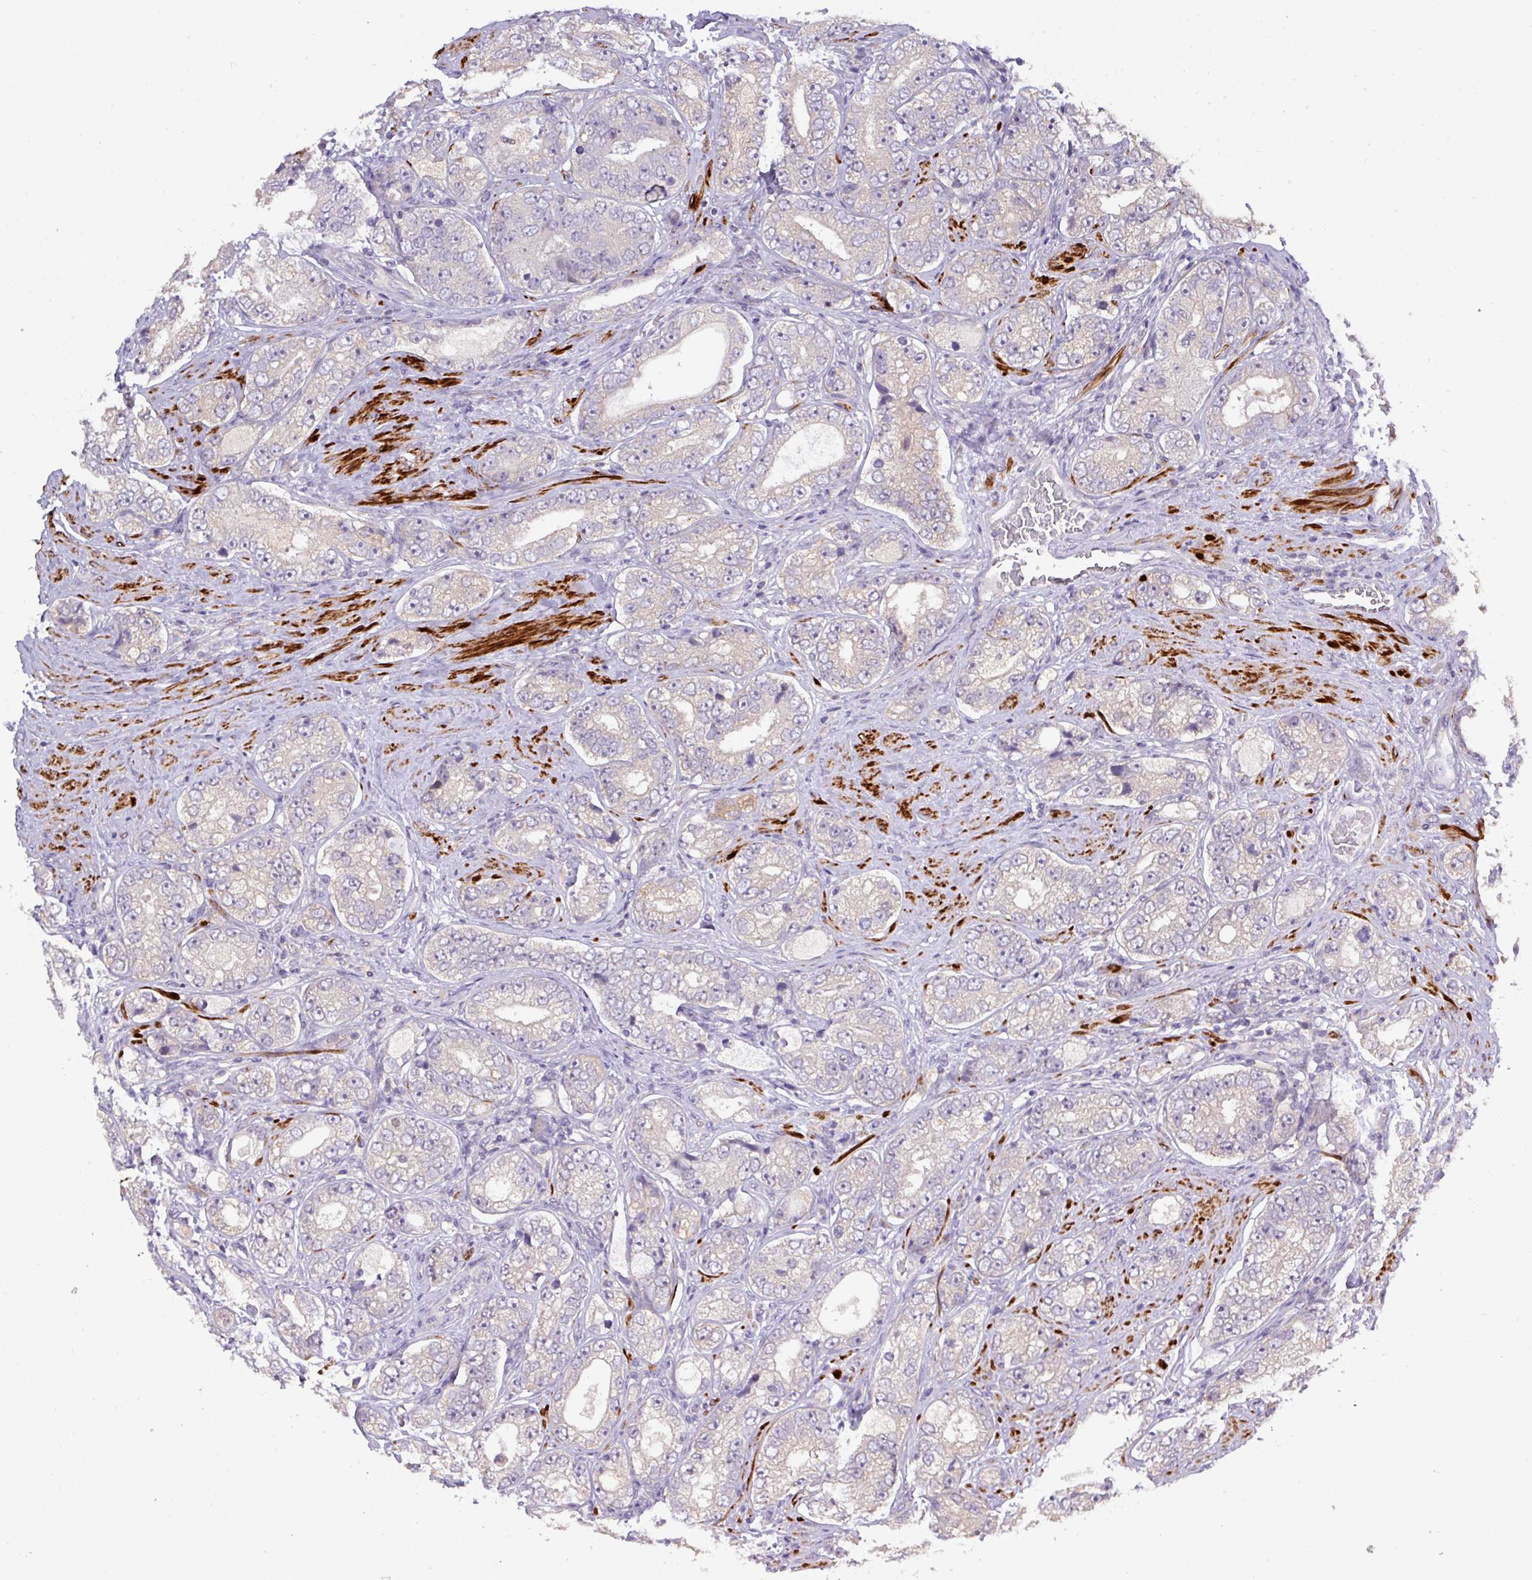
{"staining": {"intensity": "negative", "quantity": "none", "location": "none"}, "tissue": "prostate cancer", "cell_type": "Tumor cells", "image_type": "cancer", "snomed": [{"axis": "morphology", "description": "Adenocarcinoma, High grade"}, {"axis": "topography", "description": "Prostate"}], "caption": "Immunohistochemistry (IHC) micrograph of prostate cancer stained for a protein (brown), which demonstrates no staining in tumor cells.", "gene": "RIPPLY1", "patient": {"sex": "male", "age": 56}}